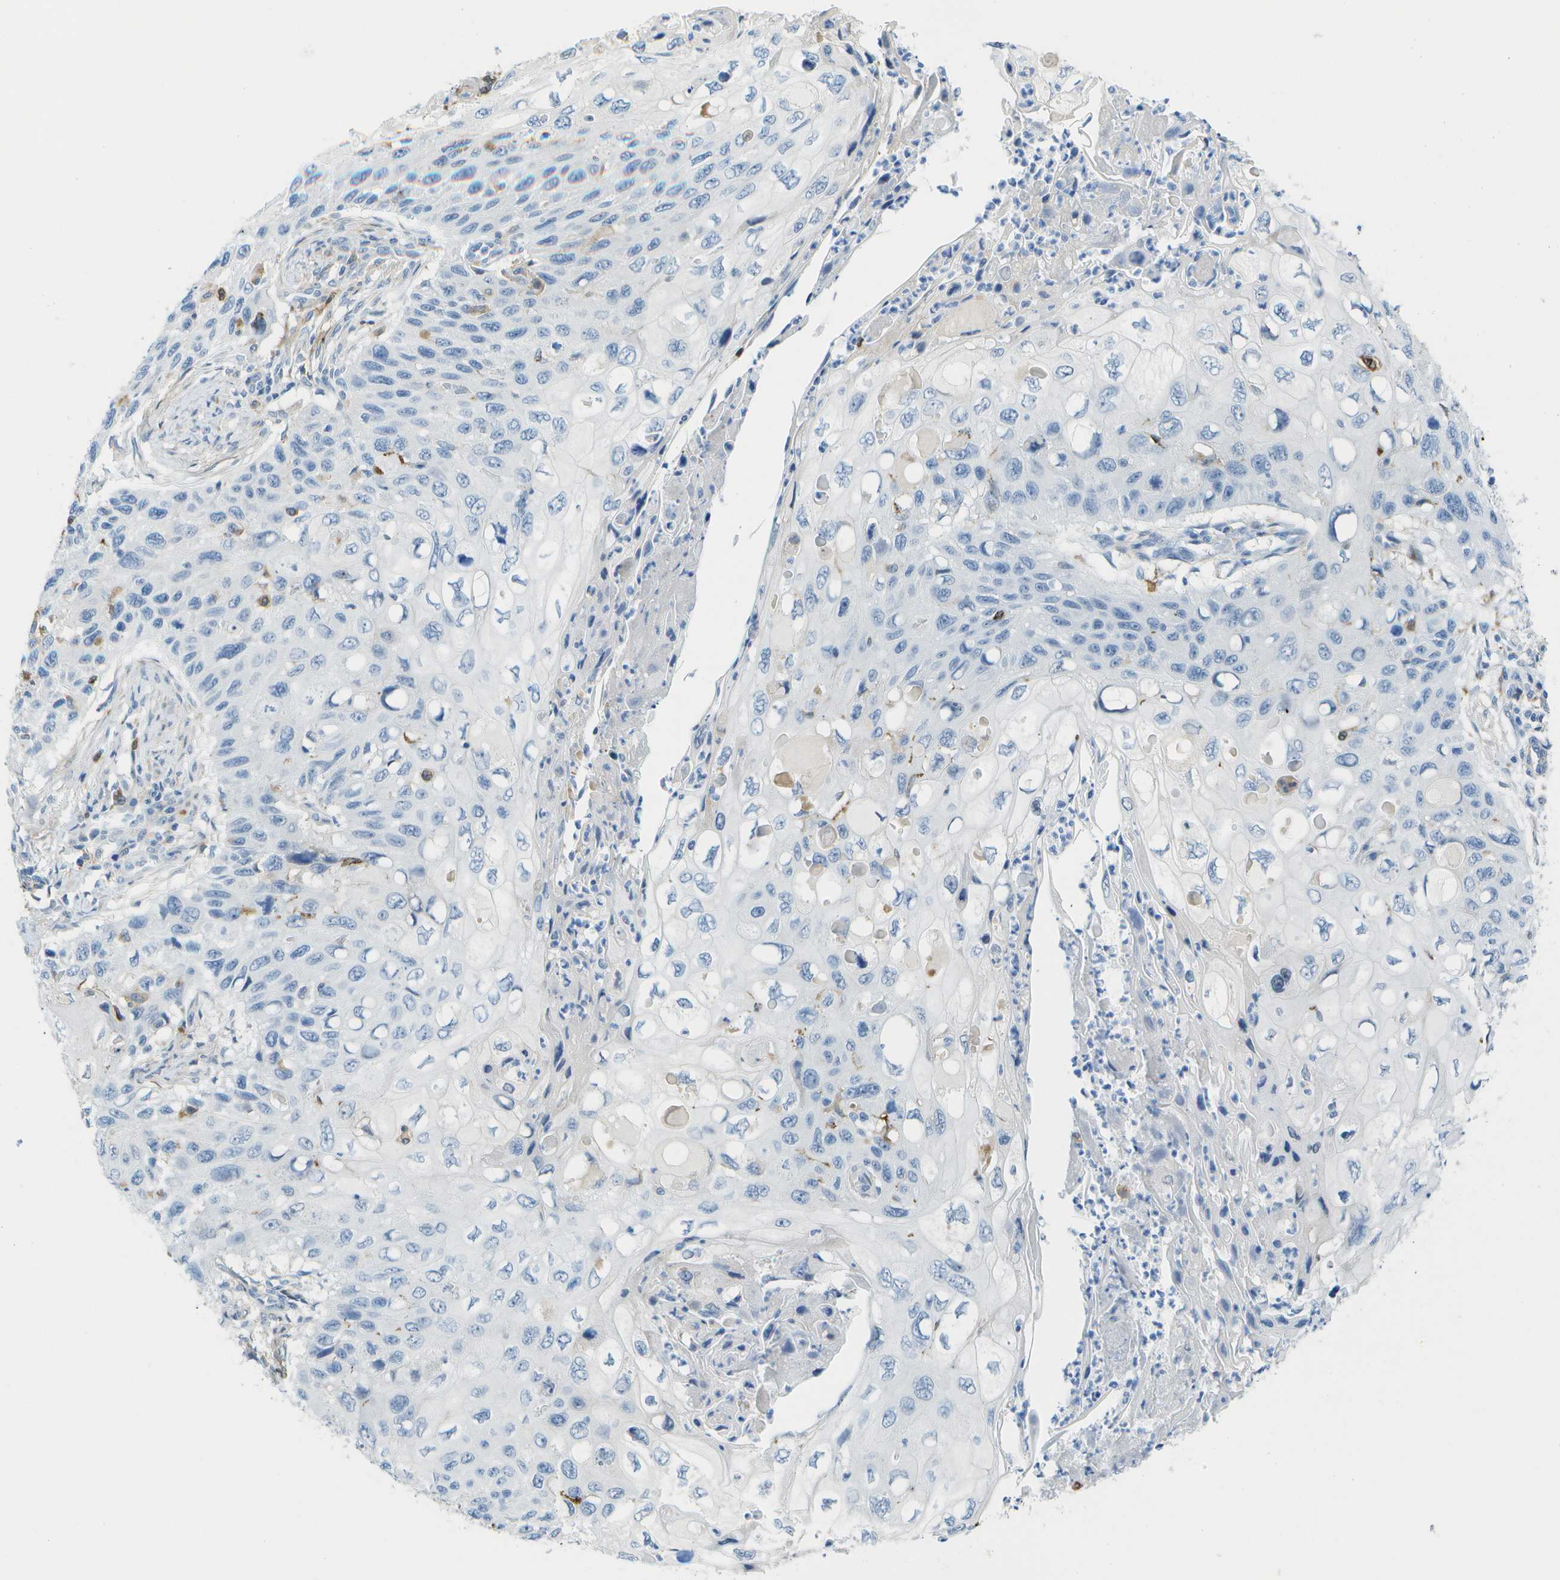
{"staining": {"intensity": "negative", "quantity": "none", "location": "none"}, "tissue": "cervical cancer", "cell_type": "Tumor cells", "image_type": "cancer", "snomed": [{"axis": "morphology", "description": "Squamous cell carcinoma, NOS"}, {"axis": "topography", "description": "Cervix"}], "caption": "DAB (3,3'-diaminobenzidine) immunohistochemical staining of human cervical cancer (squamous cell carcinoma) reveals no significant expression in tumor cells.", "gene": "ZBTB43", "patient": {"sex": "female", "age": 70}}